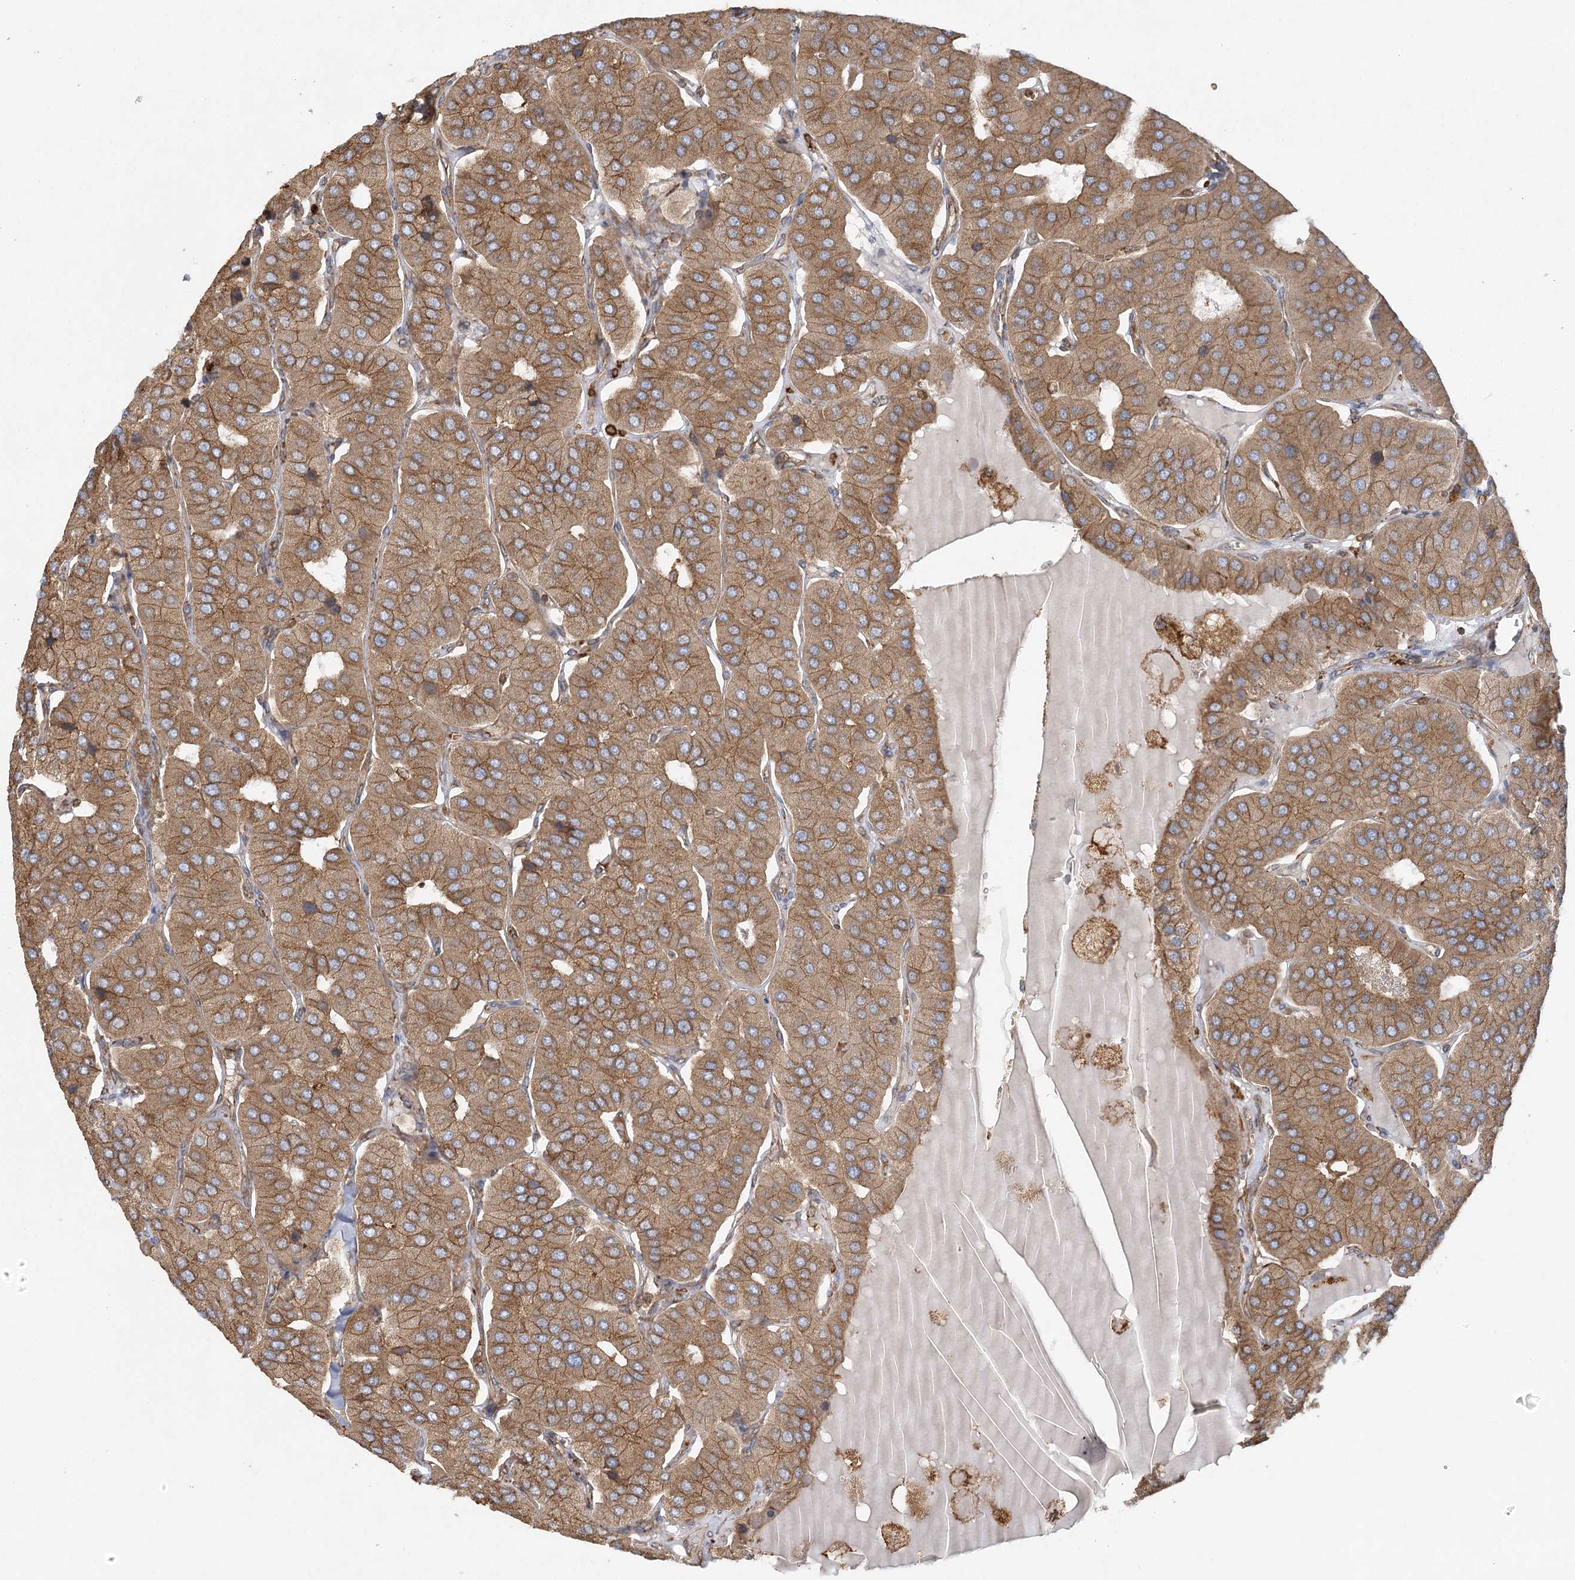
{"staining": {"intensity": "moderate", "quantity": ">75%", "location": "cytoplasmic/membranous"}, "tissue": "parathyroid gland", "cell_type": "Glandular cells", "image_type": "normal", "snomed": [{"axis": "morphology", "description": "Normal tissue, NOS"}, {"axis": "morphology", "description": "Adenoma, NOS"}, {"axis": "topography", "description": "Parathyroid gland"}], "caption": "Immunohistochemistry (IHC) of normal human parathyroid gland shows medium levels of moderate cytoplasmic/membranous expression in about >75% of glandular cells.", "gene": "ACAP2", "patient": {"sex": "female", "age": 86}}